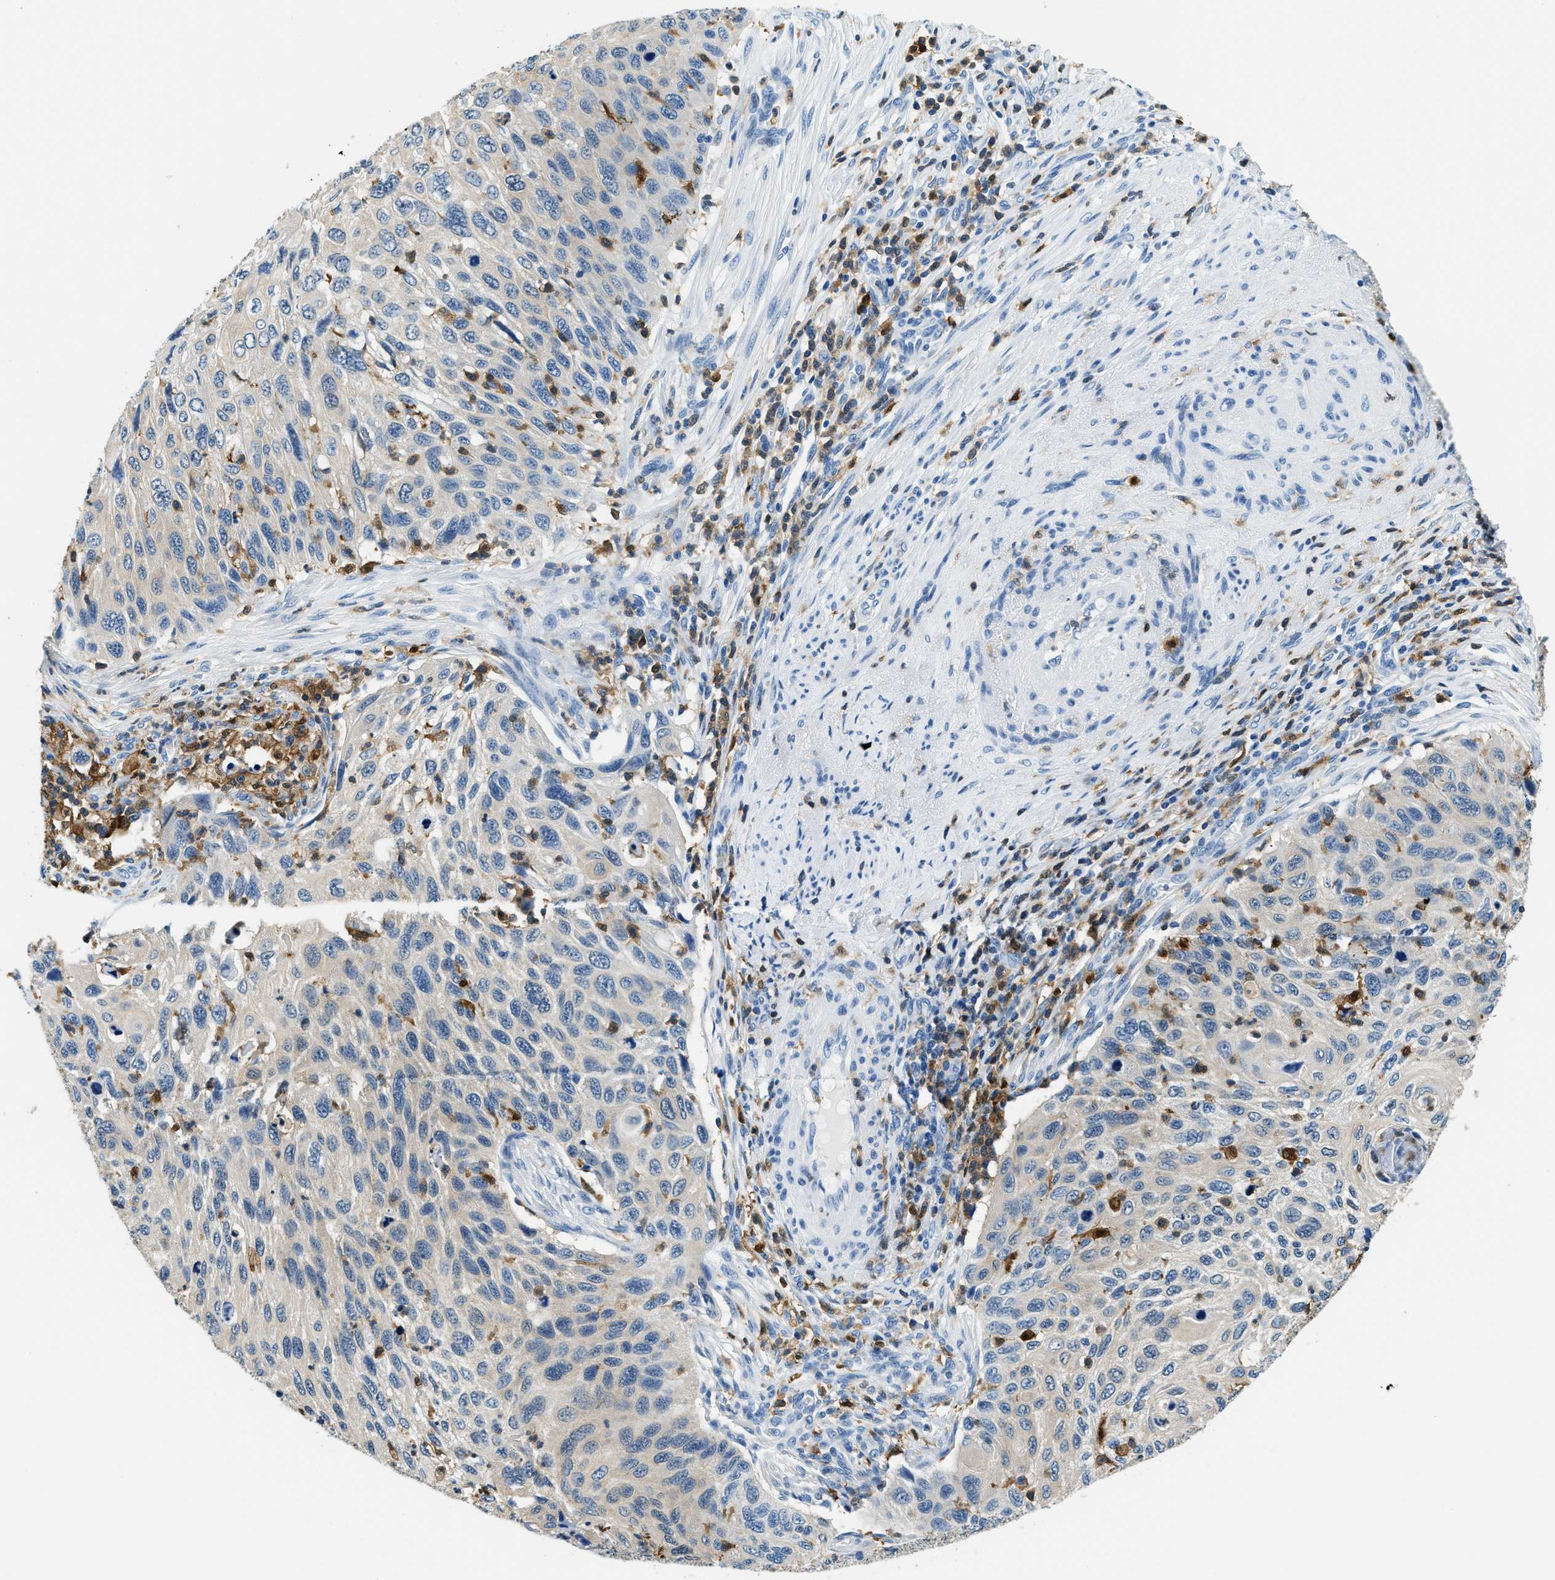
{"staining": {"intensity": "negative", "quantity": "none", "location": "none"}, "tissue": "cervical cancer", "cell_type": "Tumor cells", "image_type": "cancer", "snomed": [{"axis": "morphology", "description": "Squamous cell carcinoma, NOS"}, {"axis": "topography", "description": "Cervix"}], "caption": "Human squamous cell carcinoma (cervical) stained for a protein using IHC displays no positivity in tumor cells.", "gene": "CAPG", "patient": {"sex": "female", "age": 70}}